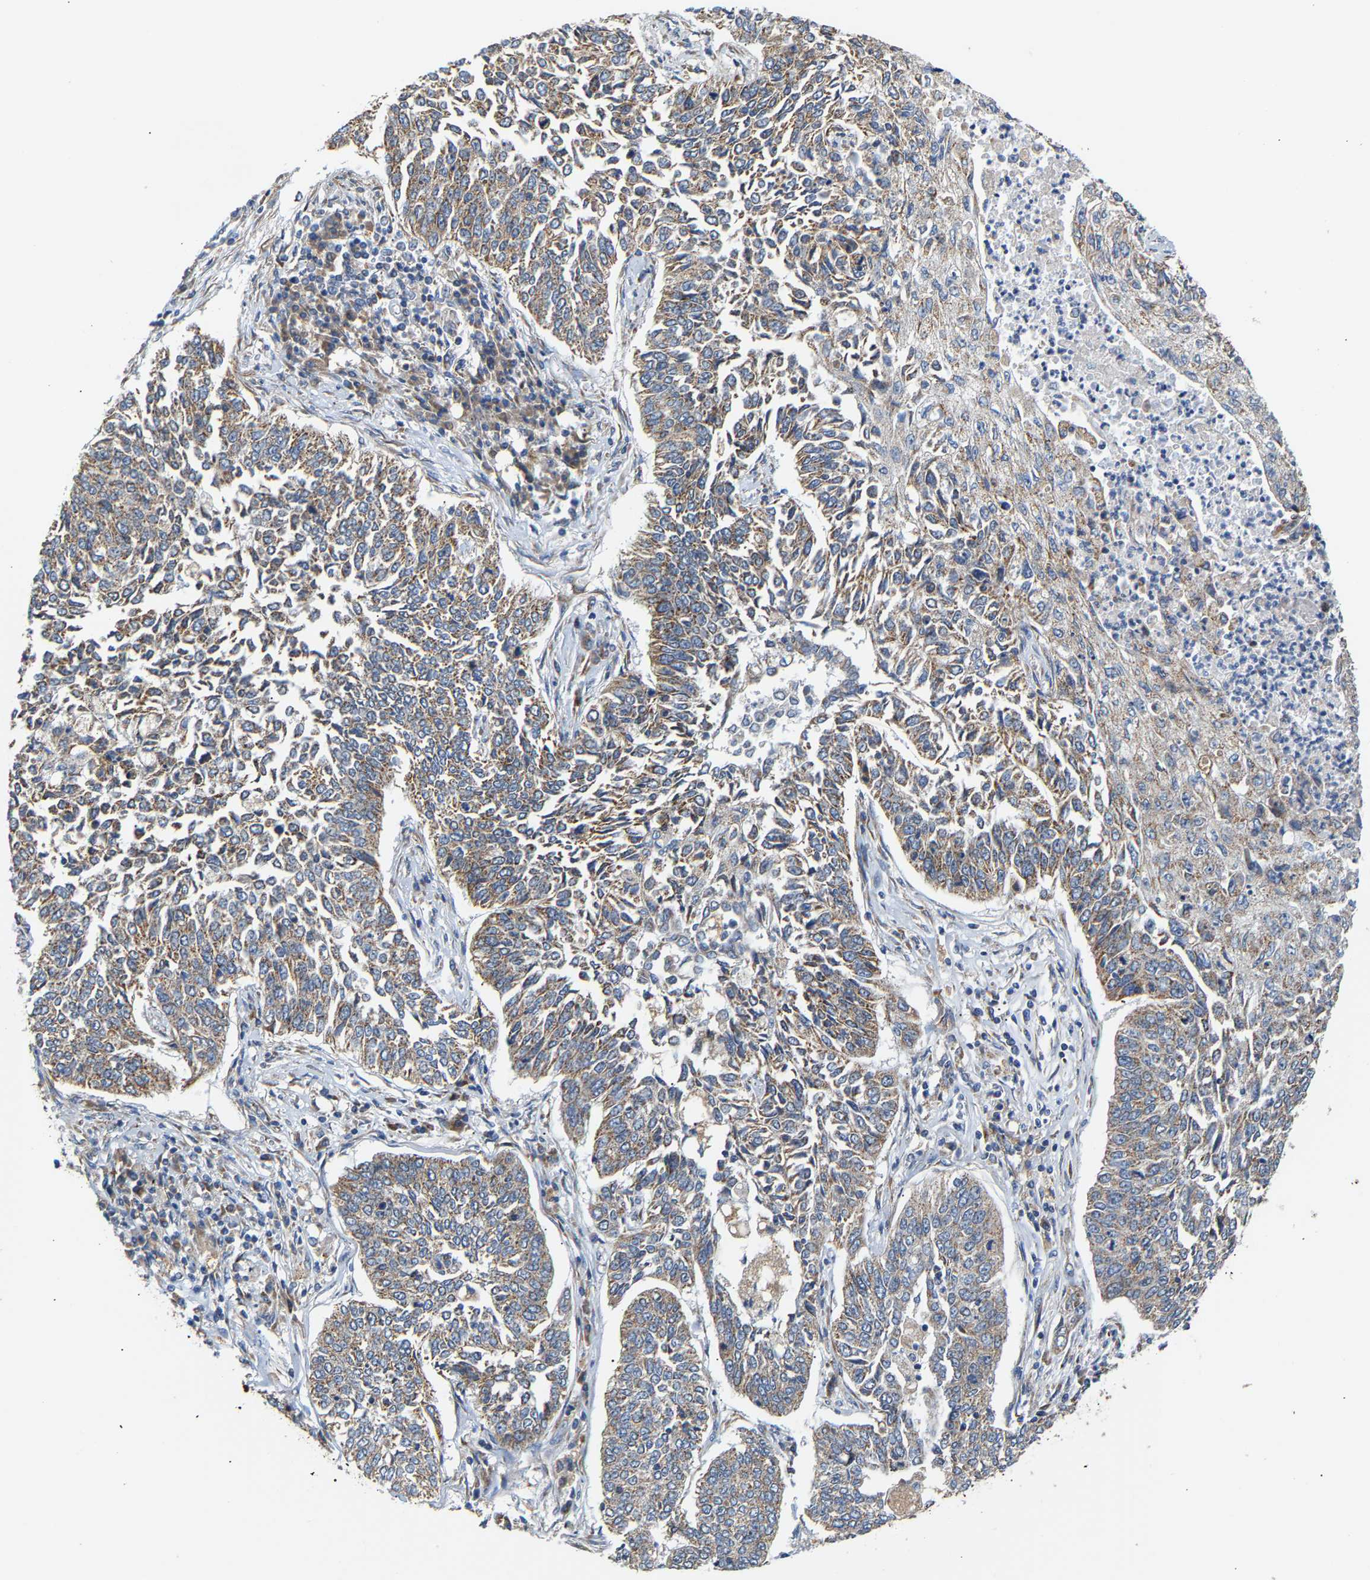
{"staining": {"intensity": "moderate", "quantity": ">75%", "location": "cytoplasmic/membranous"}, "tissue": "lung cancer", "cell_type": "Tumor cells", "image_type": "cancer", "snomed": [{"axis": "morphology", "description": "Normal tissue, NOS"}, {"axis": "morphology", "description": "Squamous cell carcinoma, NOS"}, {"axis": "topography", "description": "Cartilage tissue"}, {"axis": "topography", "description": "Bronchus"}, {"axis": "topography", "description": "Lung"}], "caption": "Immunohistochemistry image of neoplastic tissue: human lung cancer (squamous cell carcinoma) stained using IHC displays medium levels of moderate protein expression localized specifically in the cytoplasmic/membranous of tumor cells, appearing as a cytoplasmic/membranous brown color.", "gene": "TMEM168", "patient": {"sex": "female", "age": 49}}